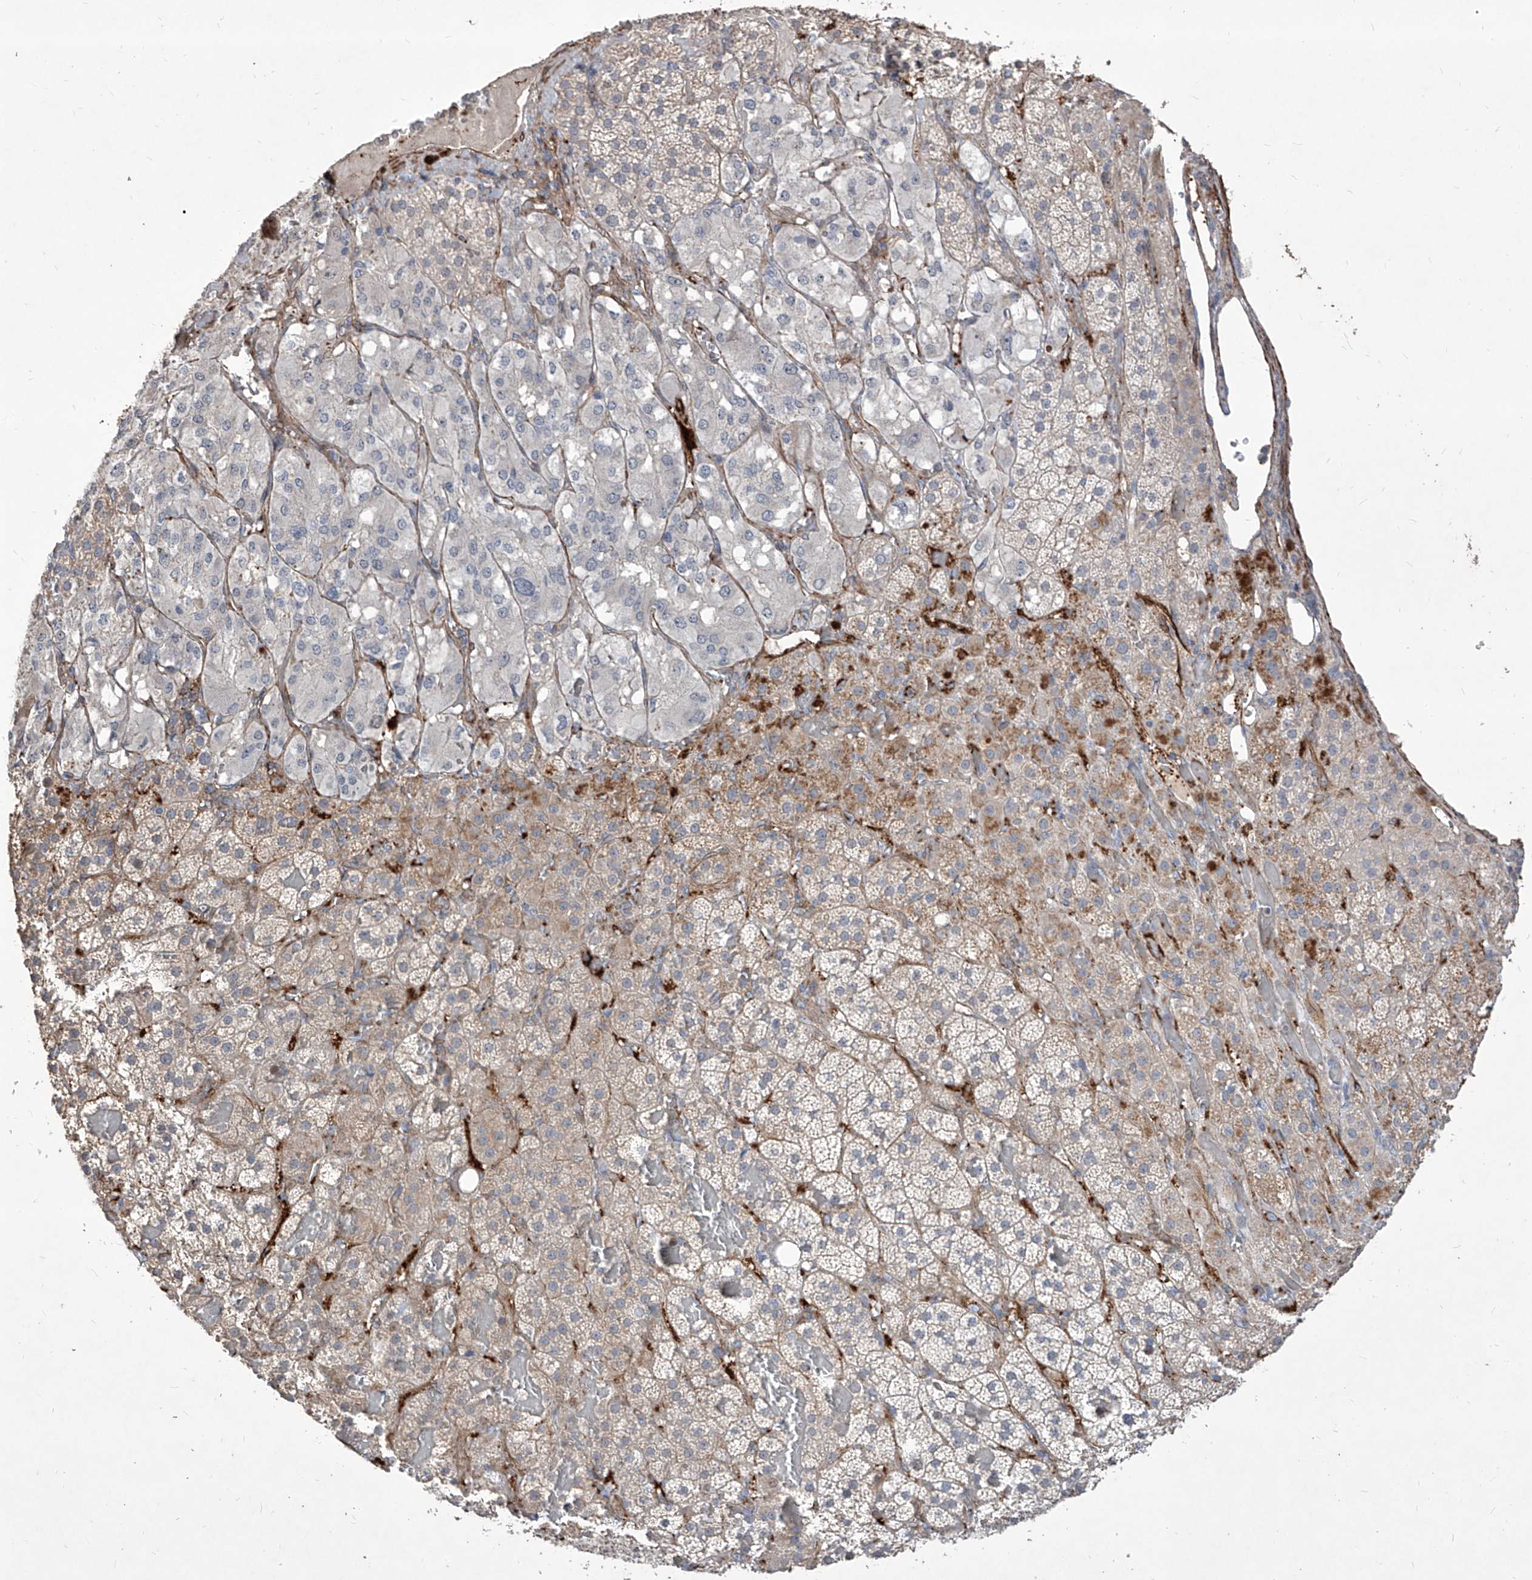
{"staining": {"intensity": "moderate", "quantity": "<25%", "location": "cytoplasmic/membranous"}, "tissue": "adrenal gland", "cell_type": "Glandular cells", "image_type": "normal", "snomed": [{"axis": "morphology", "description": "Normal tissue, NOS"}, {"axis": "topography", "description": "Adrenal gland"}], "caption": "Adrenal gland stained with a brown dye demonstrates moderate cytoplasmic/membranous positive expression in about <25% of glandular cells.", "gene": "FAM83B", "patient": {"sex": "female", "age": 59}}